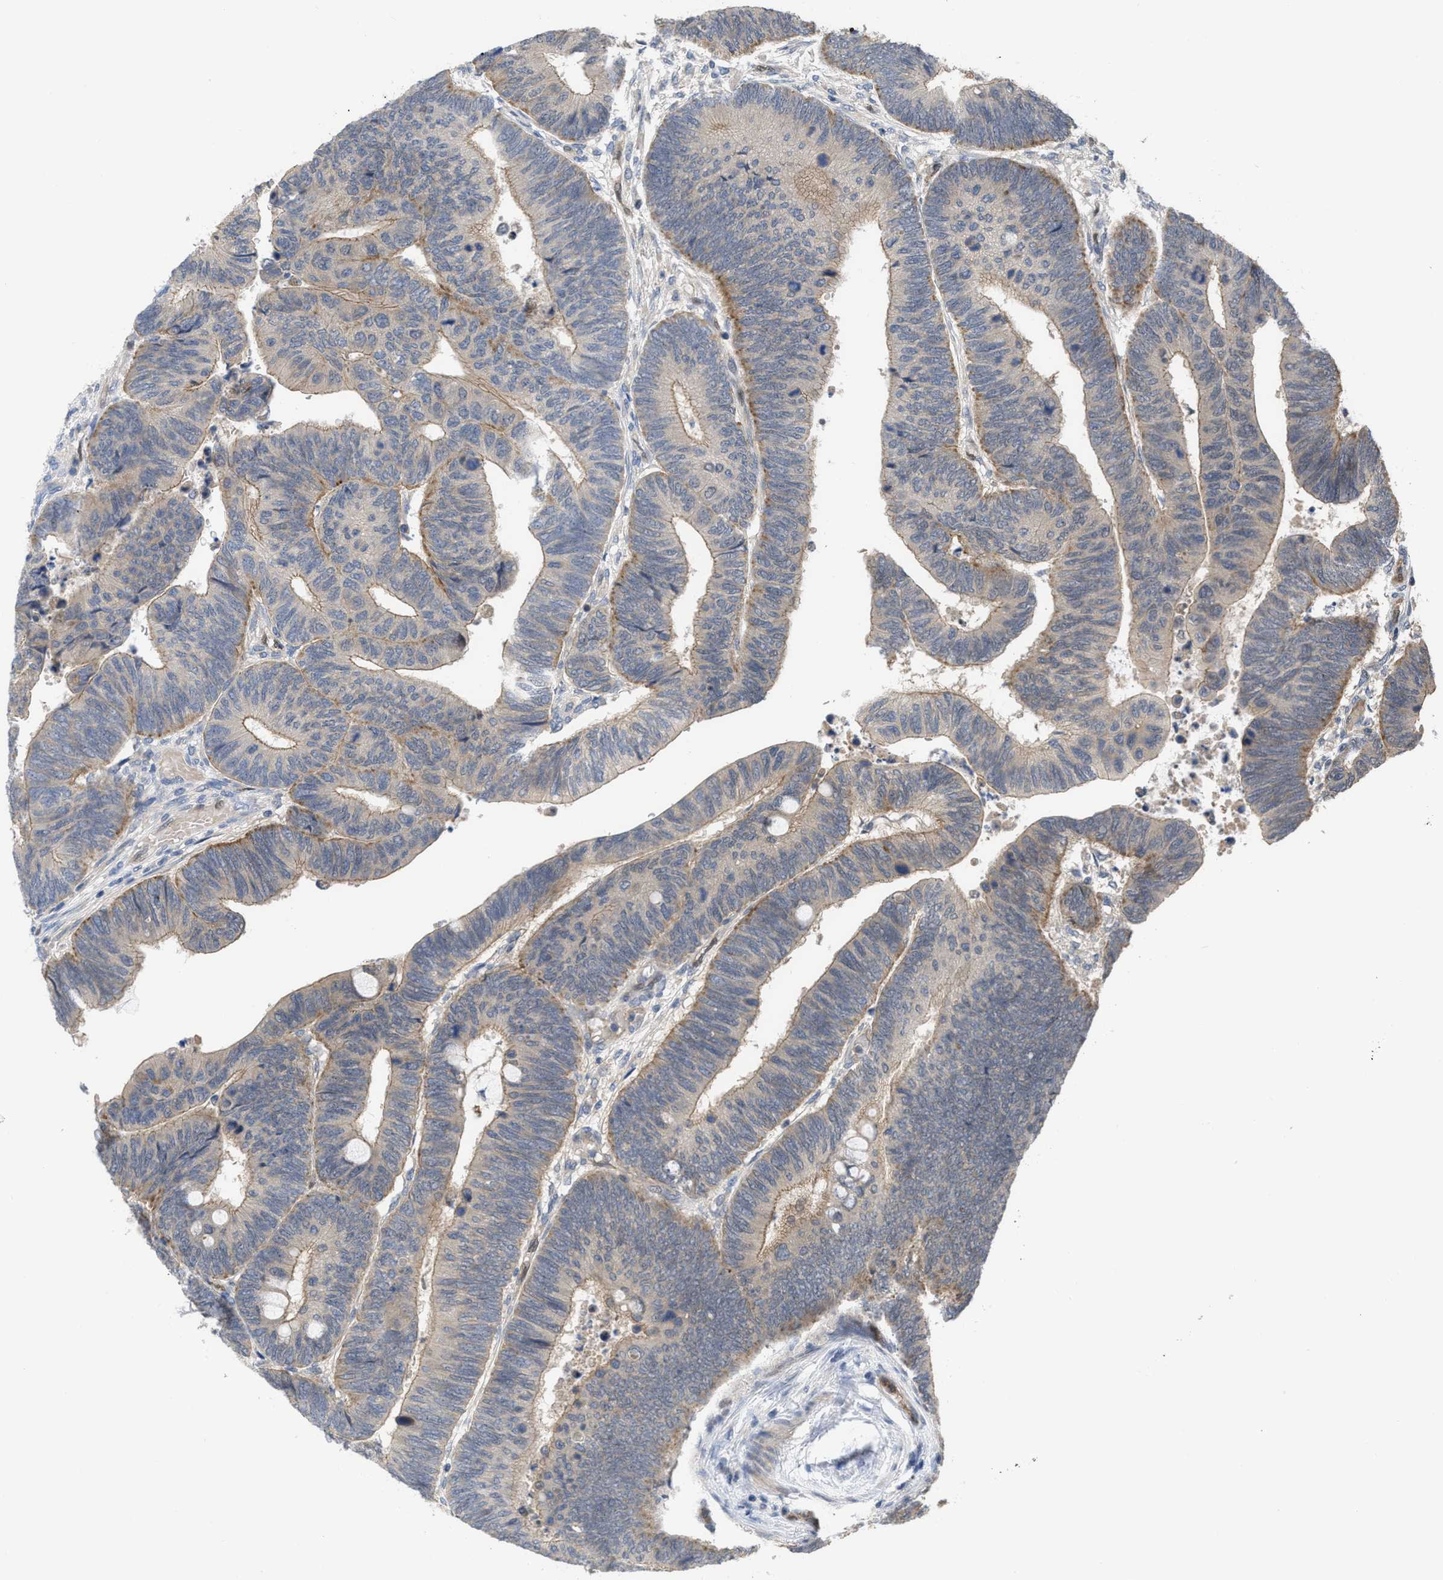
{"staining": {"intensity": "weak", "quantity": "25%-75%", "location": "cytoplasmic/membranous"}, "tissue": "colorectal cancer", "cell_type": "Tumor cells", "image_type": "cancer", "snomed": [{"axis": "morphology", "description": "Normal tissue, NOS"}, {"axis": "morphology", "description": "Adenocarcinoma, NOS"}, {"axis": "topography", "description": "Rectum"}, {"axis": "topography", "description": "Peripheral nerve tissue"}], "caption": "This image demonstrates IHC staining of colorectal cancer, with low weak cytoplasmic/membranous staining in about 25%-75% of tumor cells.", "gene": "LDAF1", "patient": {"sex": "male", "age": 92}}